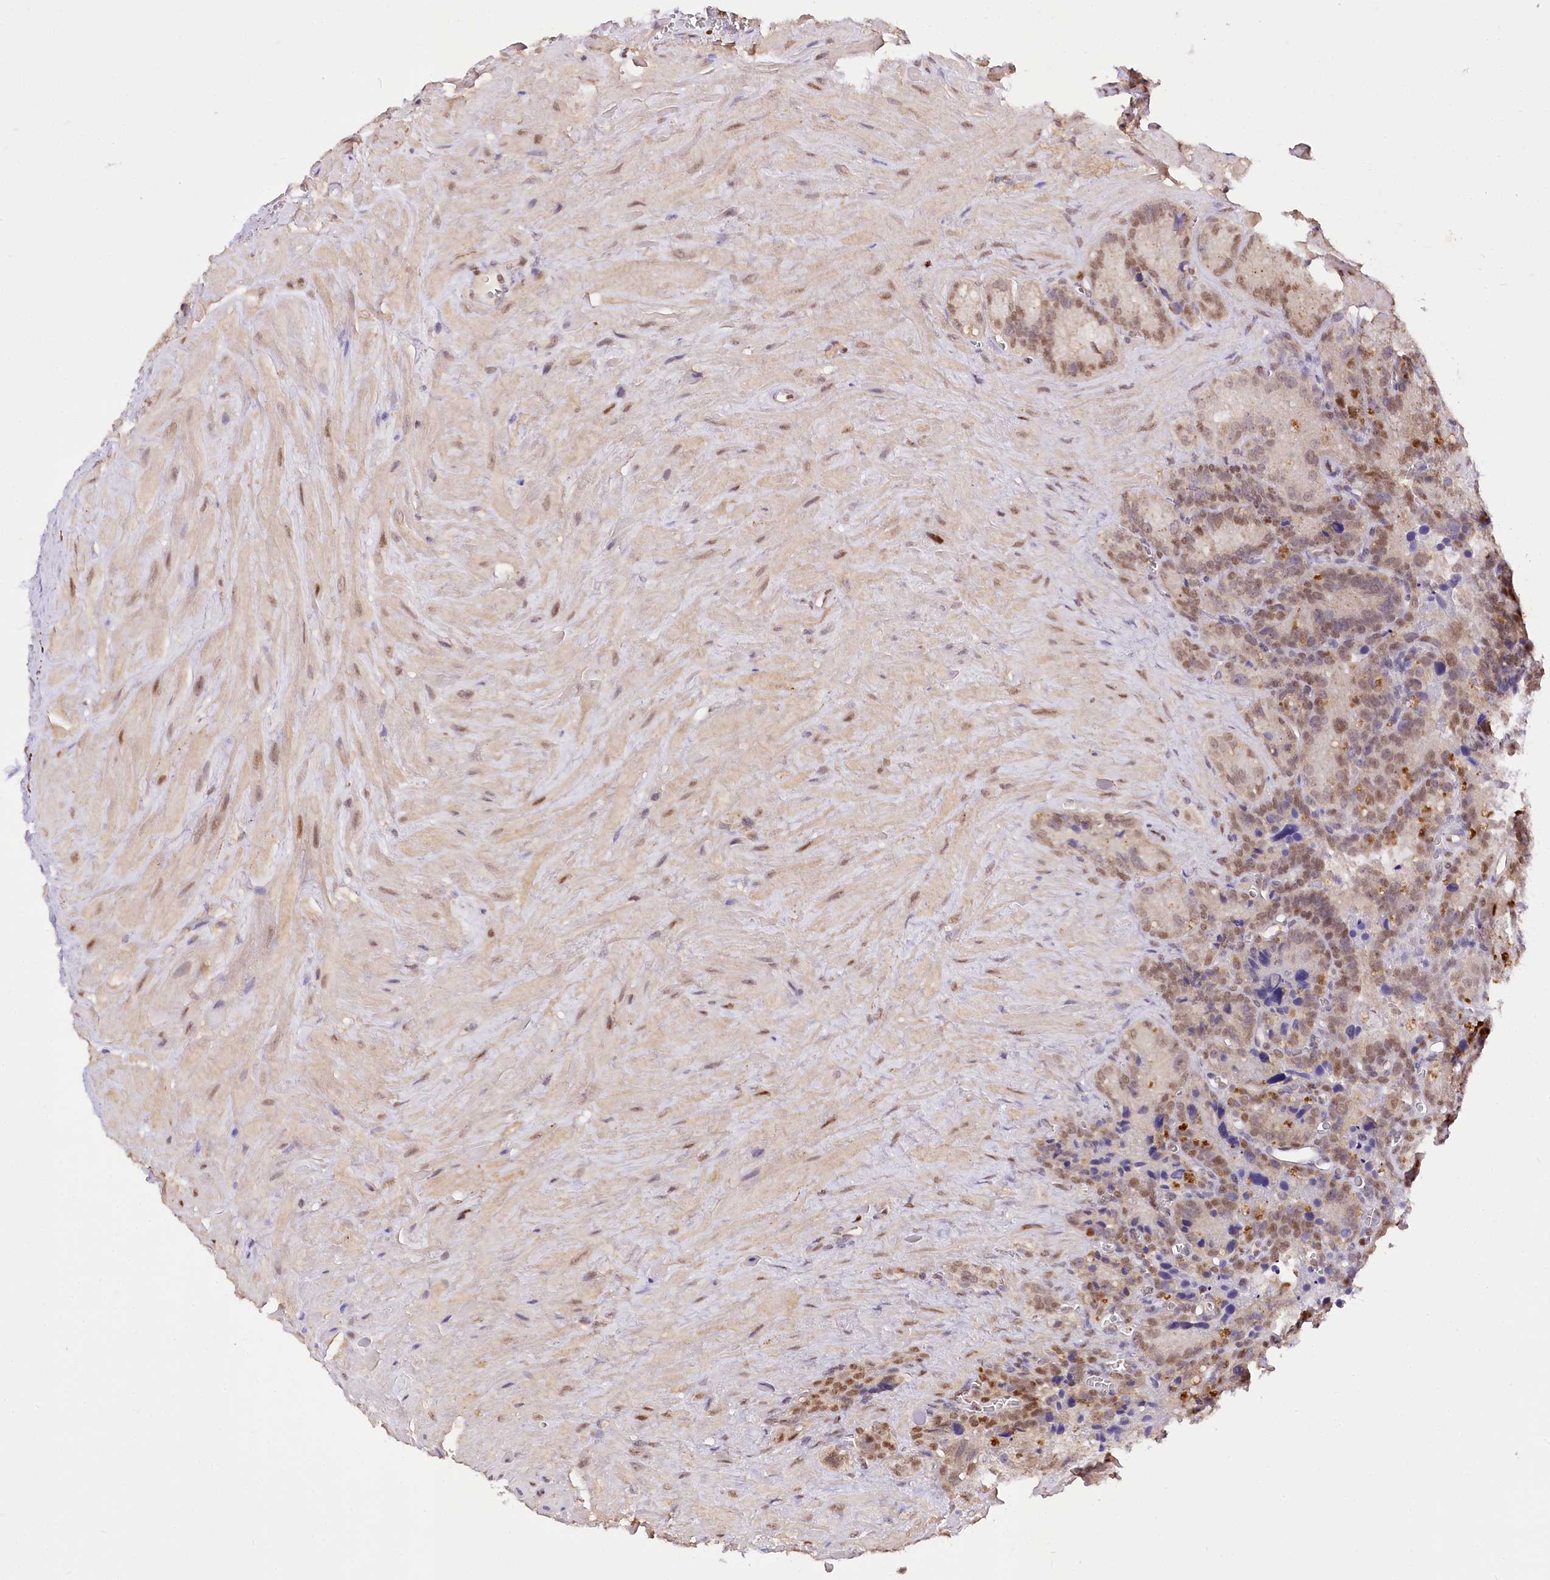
{"staining": {"intensity": "moderate", "quantity": "25%-75%", "location": "nuclear"}, "tissue": "seminal vesicle", "cell_type": "Glandular cells", "image_type": "normal", "snomed": [{"axis": "morphology", "description": "Normal tissue, NOS"}, {"axis": "topography", "description": "Seminal veicle"}], "caption": "Unremarkable seminal vesicle reveals moderate nuclear expression in about 25%-75% of glandular cells, visualized by immunohistochemistry.", "gene": "GNL3L", "patient": {"sex": "male", "age": 62}}